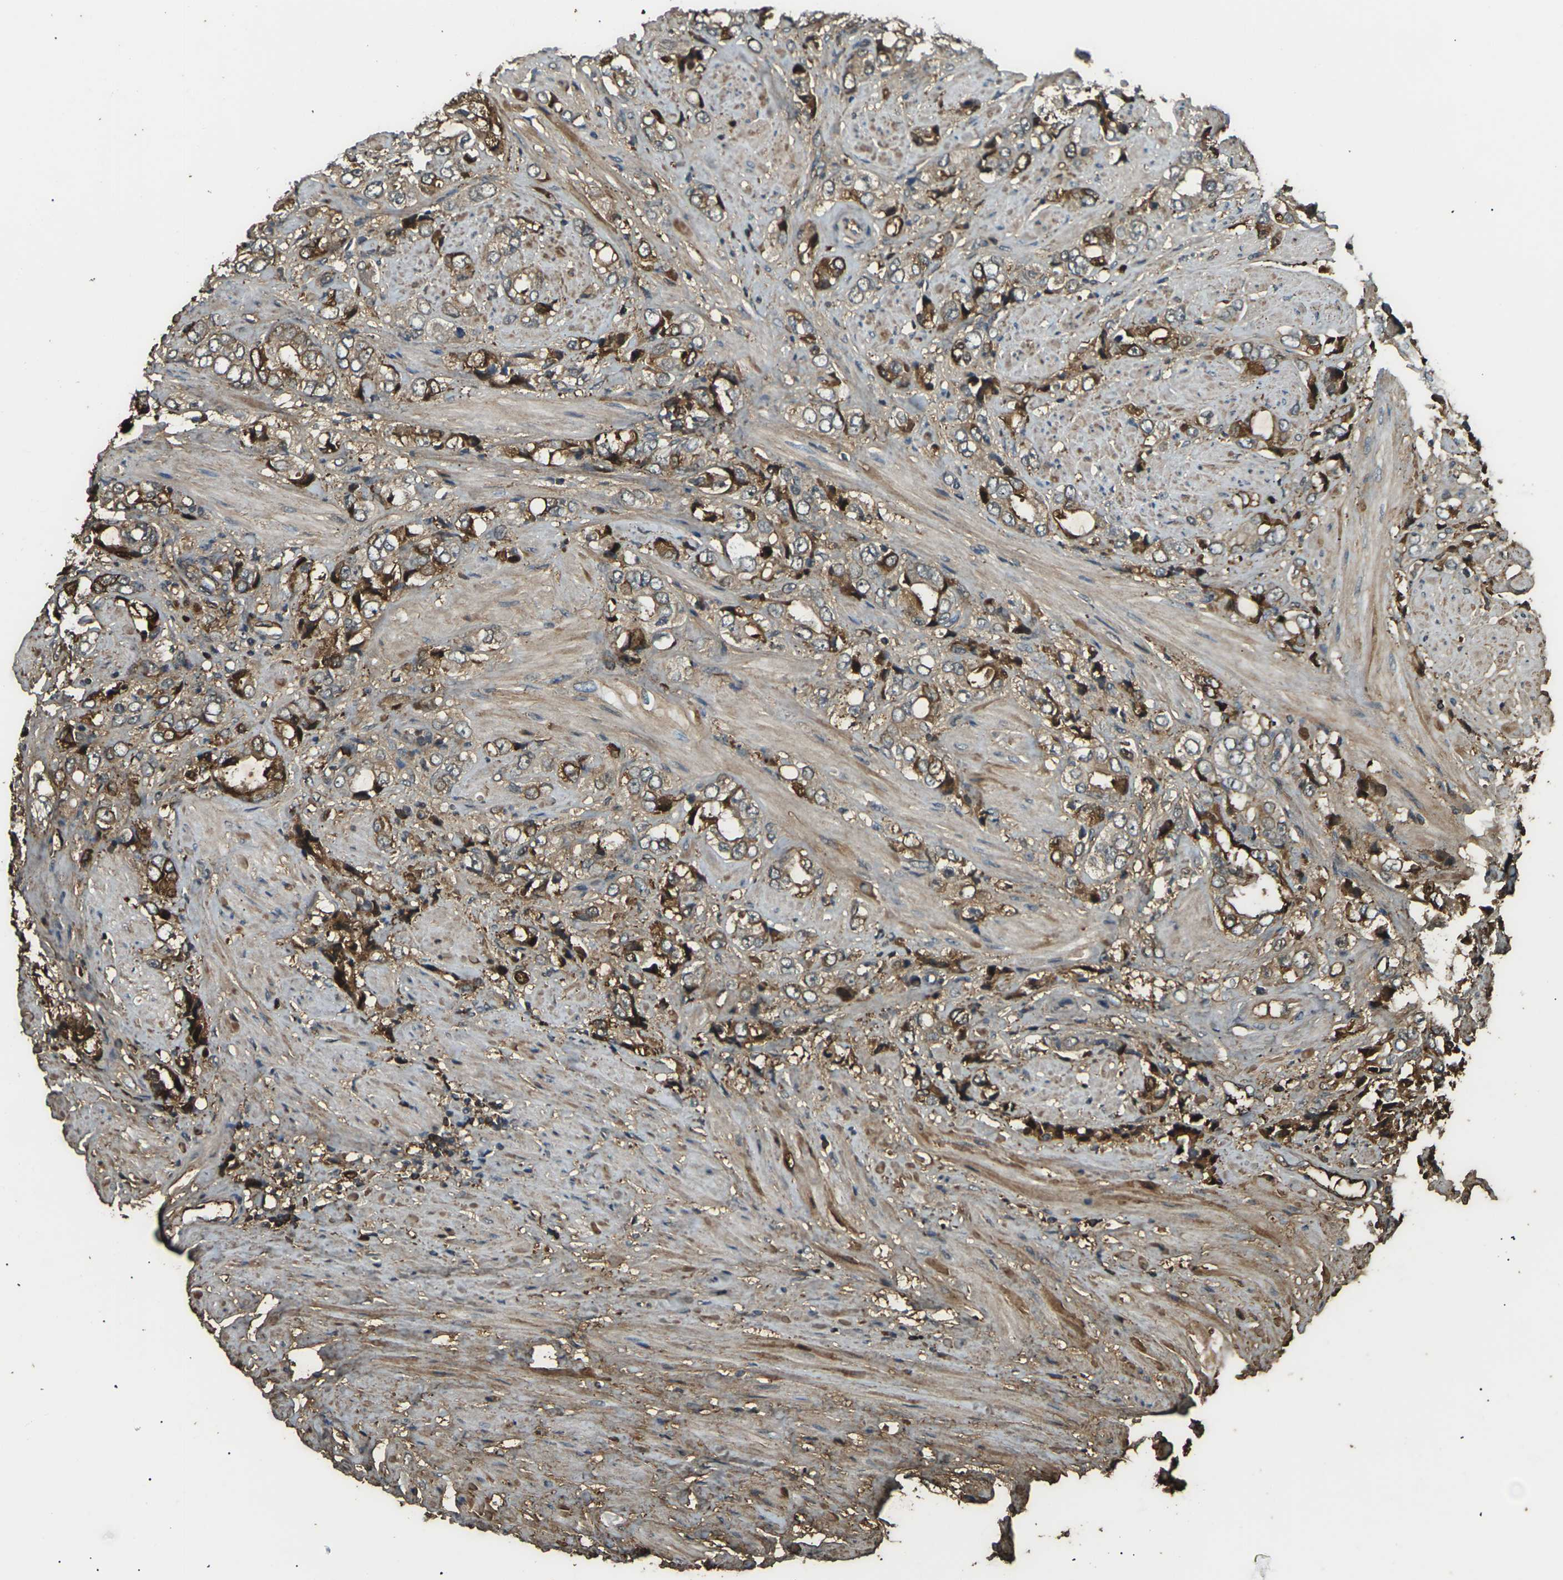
{"staining": {"intensity": "strong", "quantity": "25%-75%", "location": "cytoplasmic/membranous"}, "tissue": "prostate cancer", "cell_type": "Tumor cells", "image_type": "cancer", "snomed": [{"axis": "morphology", "description": "Adenocarcinoma, High grade"}, {"axis": "topography", "description": "Prostate"}], "caption": "Tumor cells show high levels of strong cytoplasmic/membranous positivity in approximately 25%-75% of cells in prostate adenocarcinoma (high-grade).", "gene": "CYP1B1", "patient": {"sex": "male", "age": 61}}